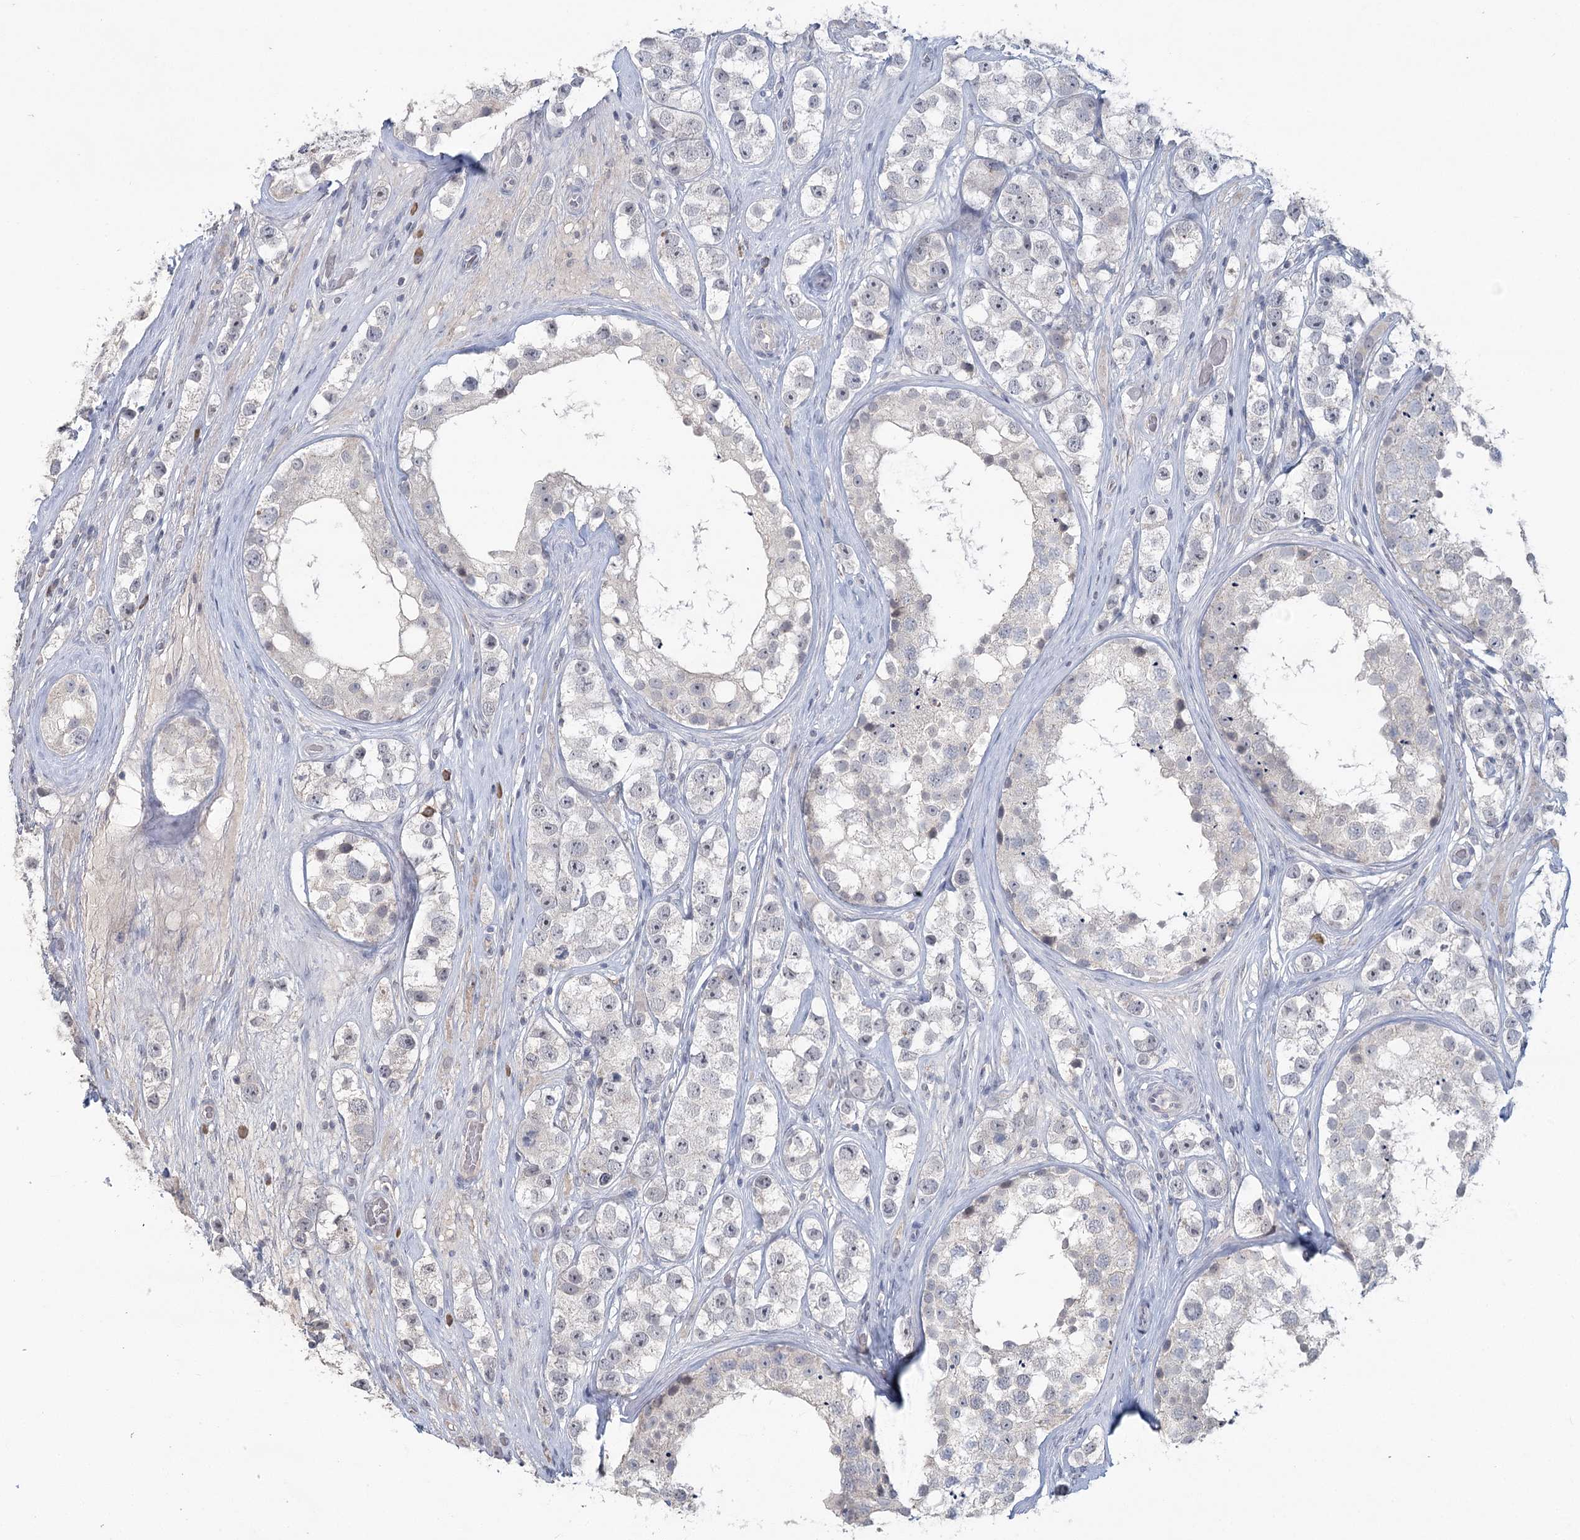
{"staining": {"intensity": "negative", "quantity": "none", "location": "none"}, "tissue": "testis cancer", "cell_type": "Tumor cells", "image_type": "cancer", "snomed": [{"axis": "morphology", "description": "Seminoma, NOS"}, {"axis": "topography", "description": "Testis"}], "caption": "Photomicrograph shows no significant protein expression in tumor cells of testis cancer (seminoma).", "gene": "SLC9A3", "patient": {"sex": "male", "age": 28}}